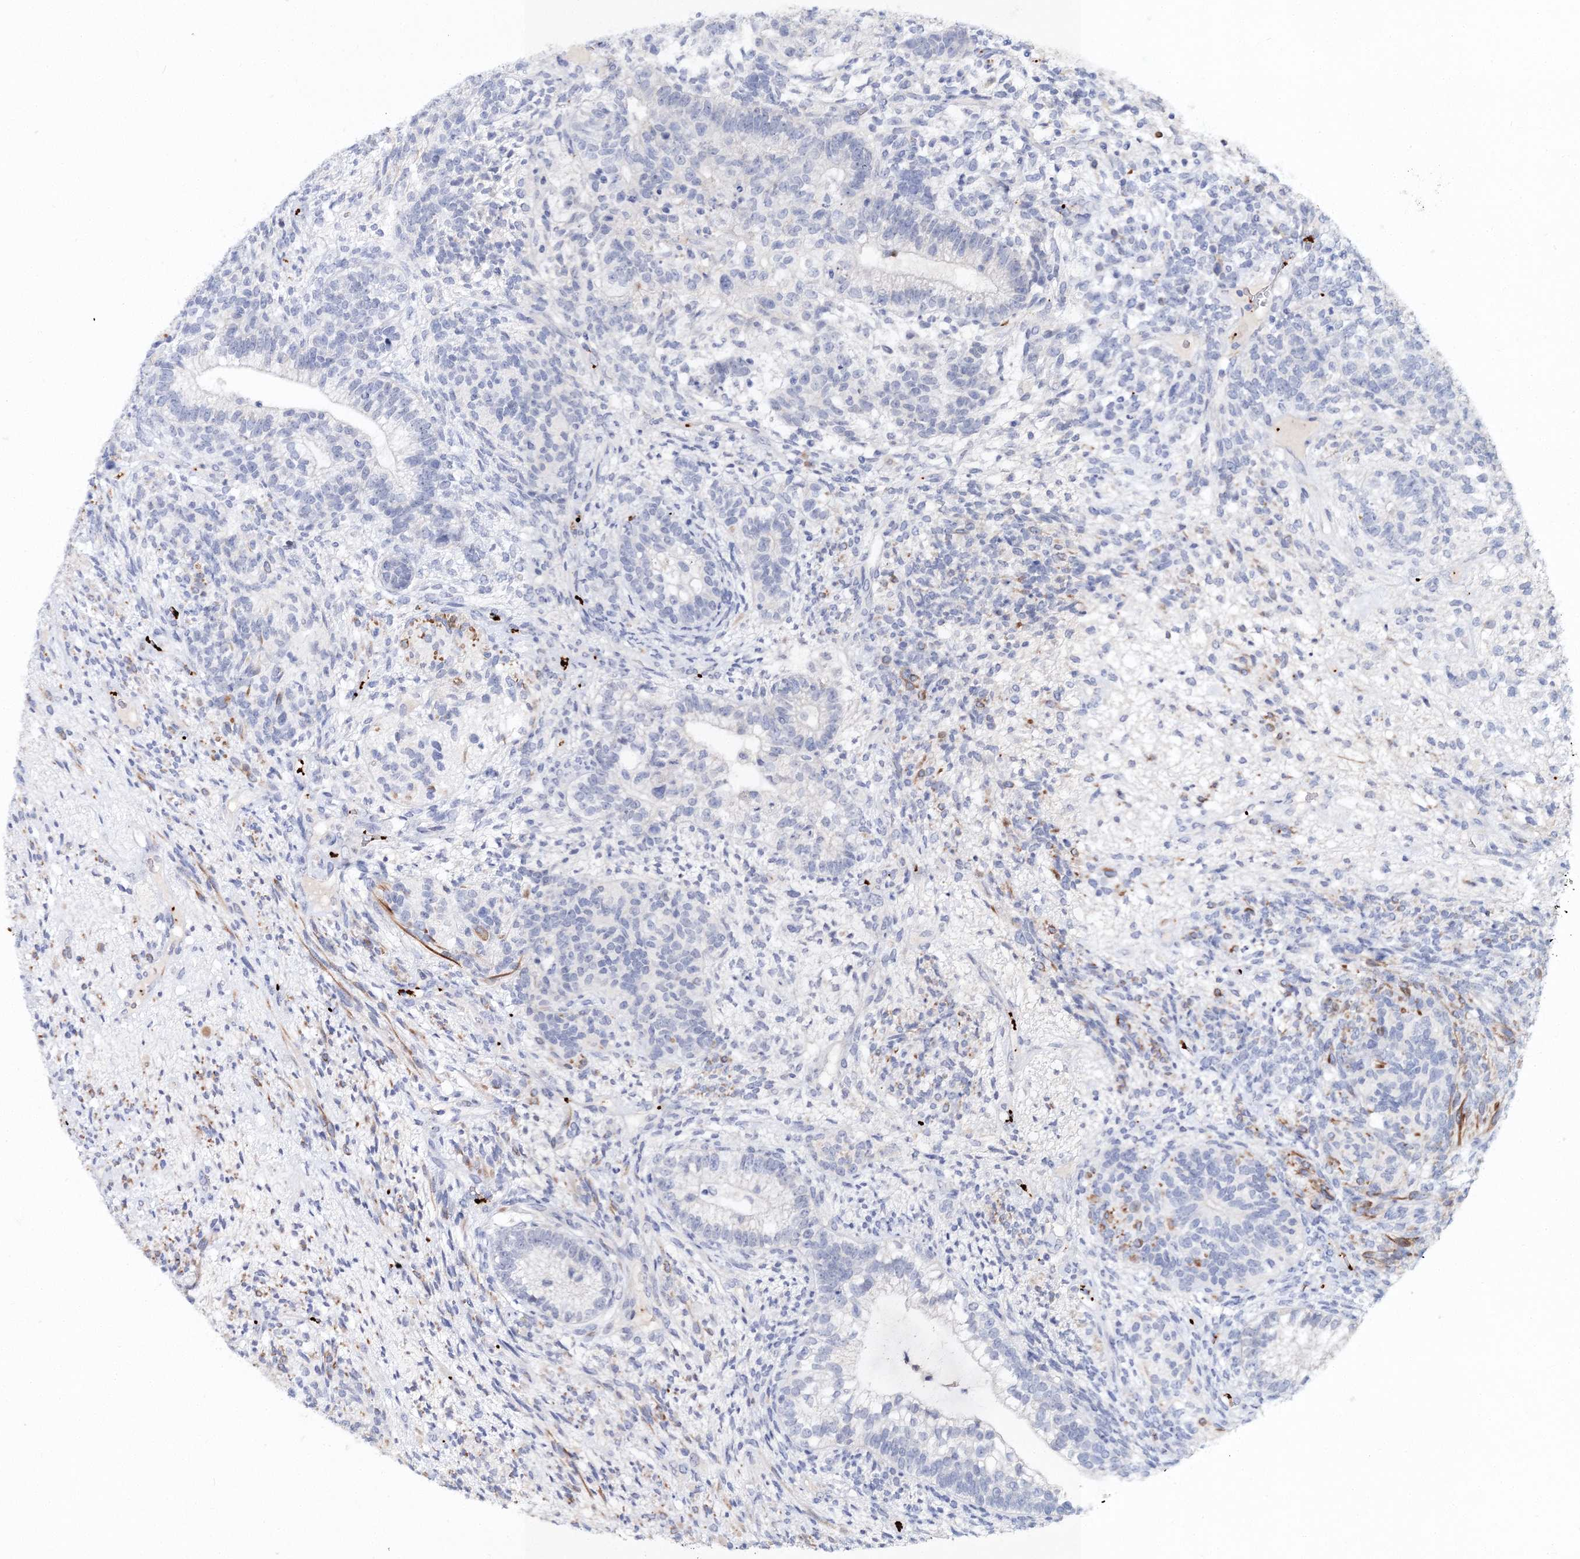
{"staining": {"intensity": "negative", "quantity": "none", "location": "none"}, "tissue": "testis cancer", "cell_type": "Tumor cells", "image_type": "cancer", "snomed": [{"axis": "morphology", "description": "Seminoma, NOS"}, {"axis": "morphology", "description": "Carcinoma, Embryonal, NOS"}, {"axis": "topography", "description": "Testis"}], "caption": "Tumor cells are negative for protein expression in human seminoma (testis).", "gene": "MYOZ2", "patient": {"sex": "male", "age": 28}}